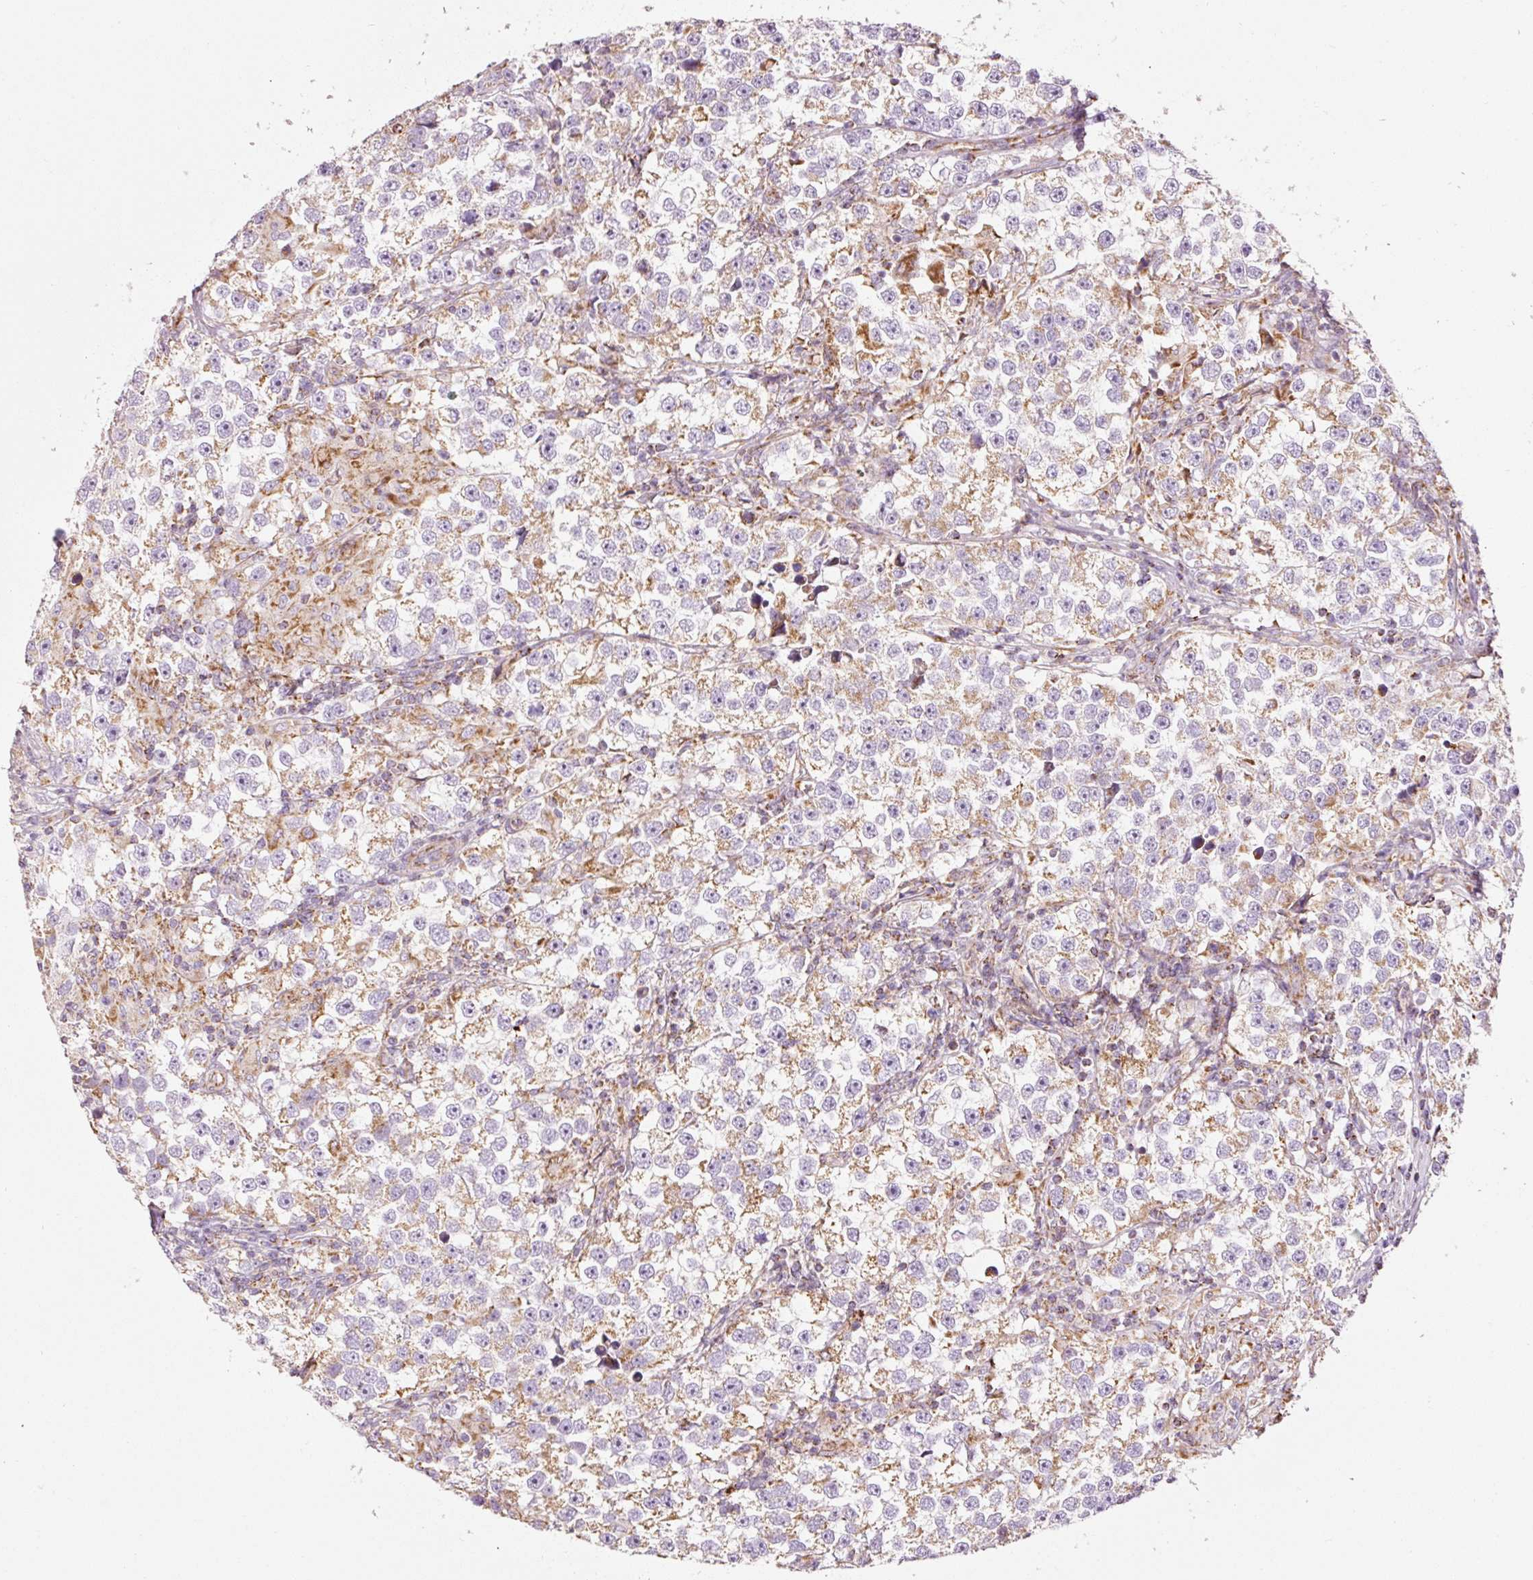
{"staining": {"intensity": "weak", "quantity": ">75%", "location": "cytoplasmic/membranous"}, "tissue": "testis cancer", "cell_type": "Tumor cells", "image_type": "cancer", "snomed": [{"axis": "morphology", "description": "Seminoma, NOS"}, {"axis": "topography", "description": "Testis"}], "caption": "Tumor cells display low levels of weak cytoplasmic/membranous expression in approximately >75% of cells in testis cancer. (IHC, brightfield microscopy, high magnification).", "gene": "NDUFB4", "patient": {"sex": "male", "age": 46}}